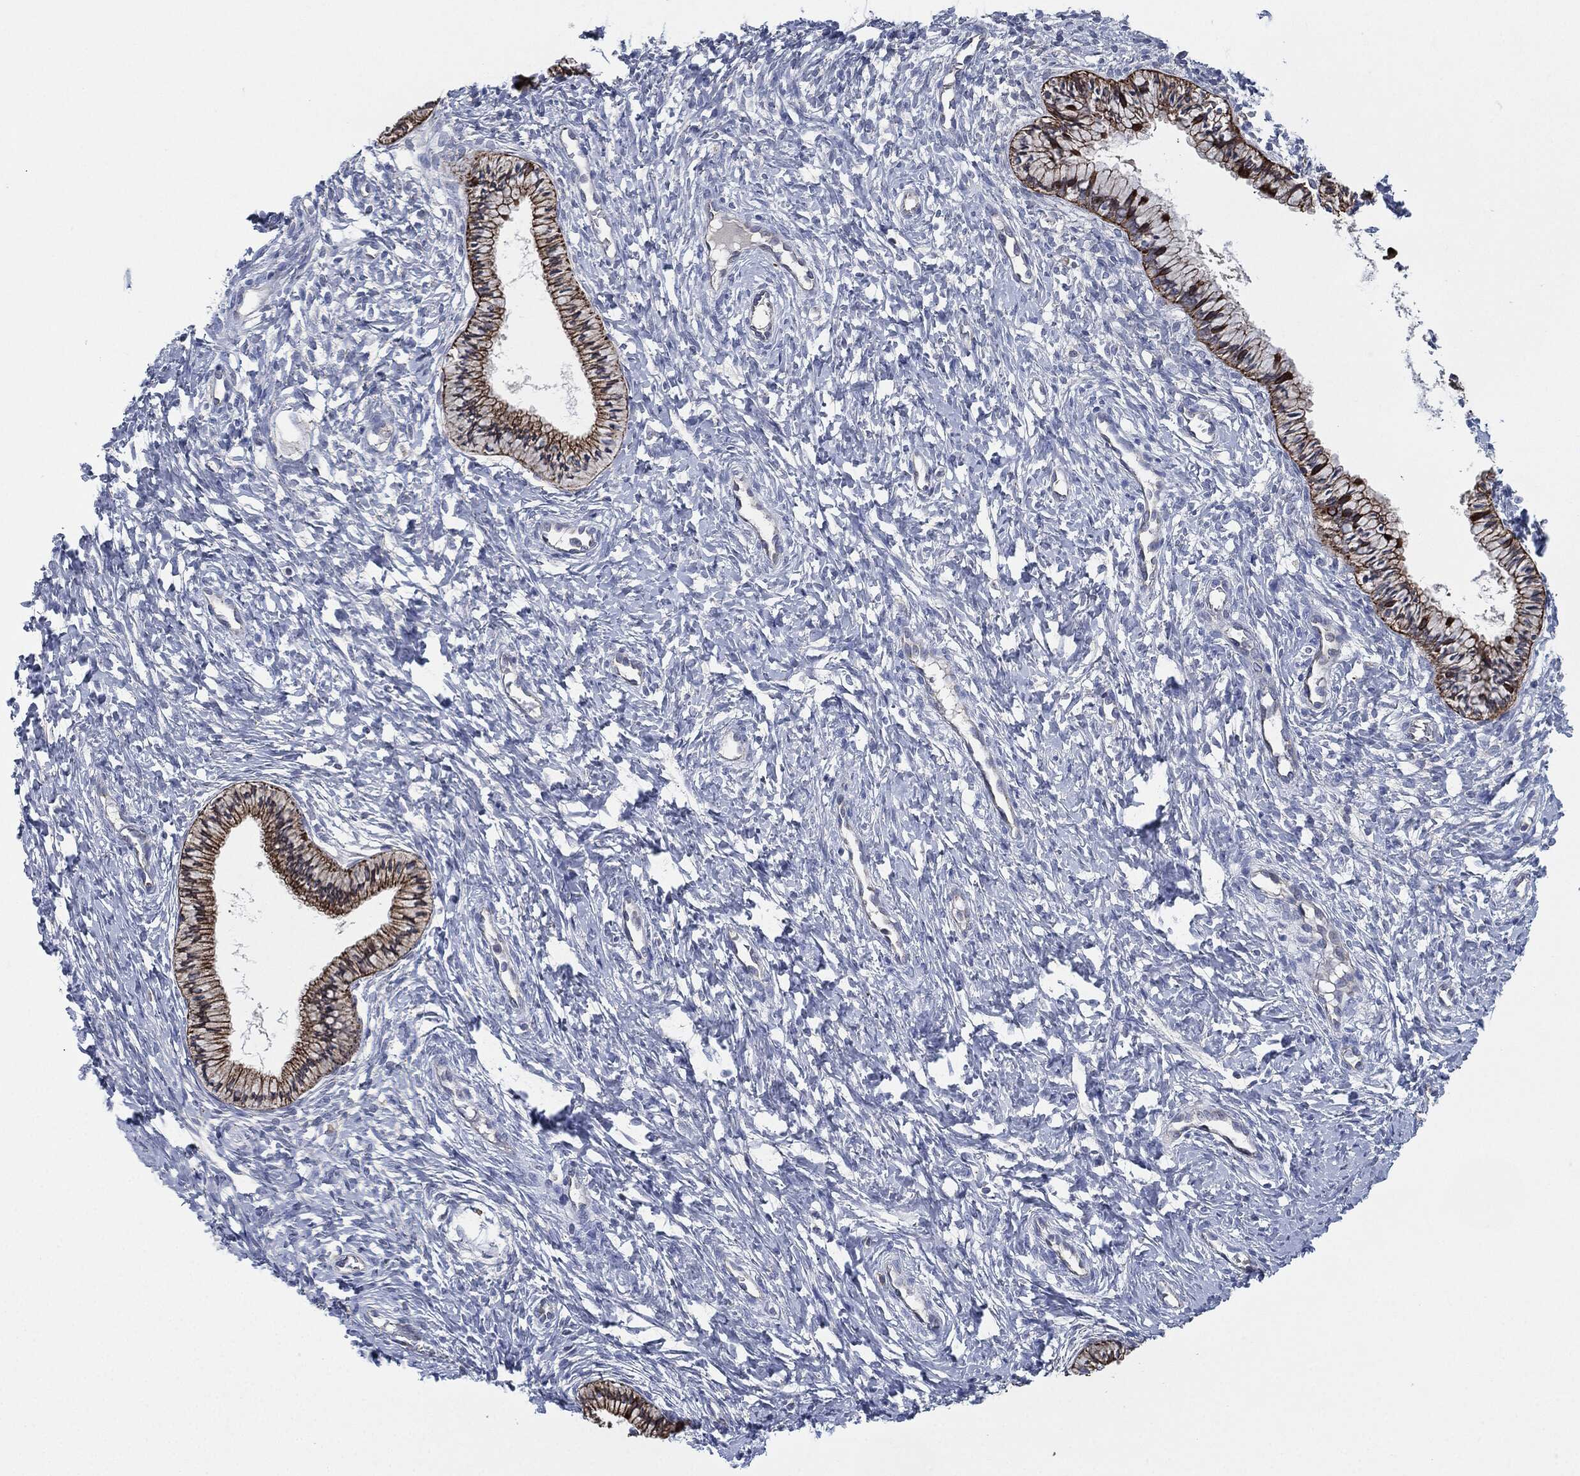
{"staining": {"intensity": "strong", "quantity": "25%-75%", "location": "cytoplasmic/membranous"}, "tissue": "cervix", "cell_type": "Glandular cells", "image_type": "normal", "snomed": [{"axis": "morphology", "description": "Normal tissue, NOS"}, {"axis": "topography", "description": "Cervix"}], "caption": "A high-resolution histopathology image shows immunohistochemistry (IHC) staining of benign cervix, which exhibits strong cytoplasmic/membranous positivity in approximately 25%-75% of glandular cells.", "gene": "SHROOM2", "patient": {"sex": "female", "age": 39}}